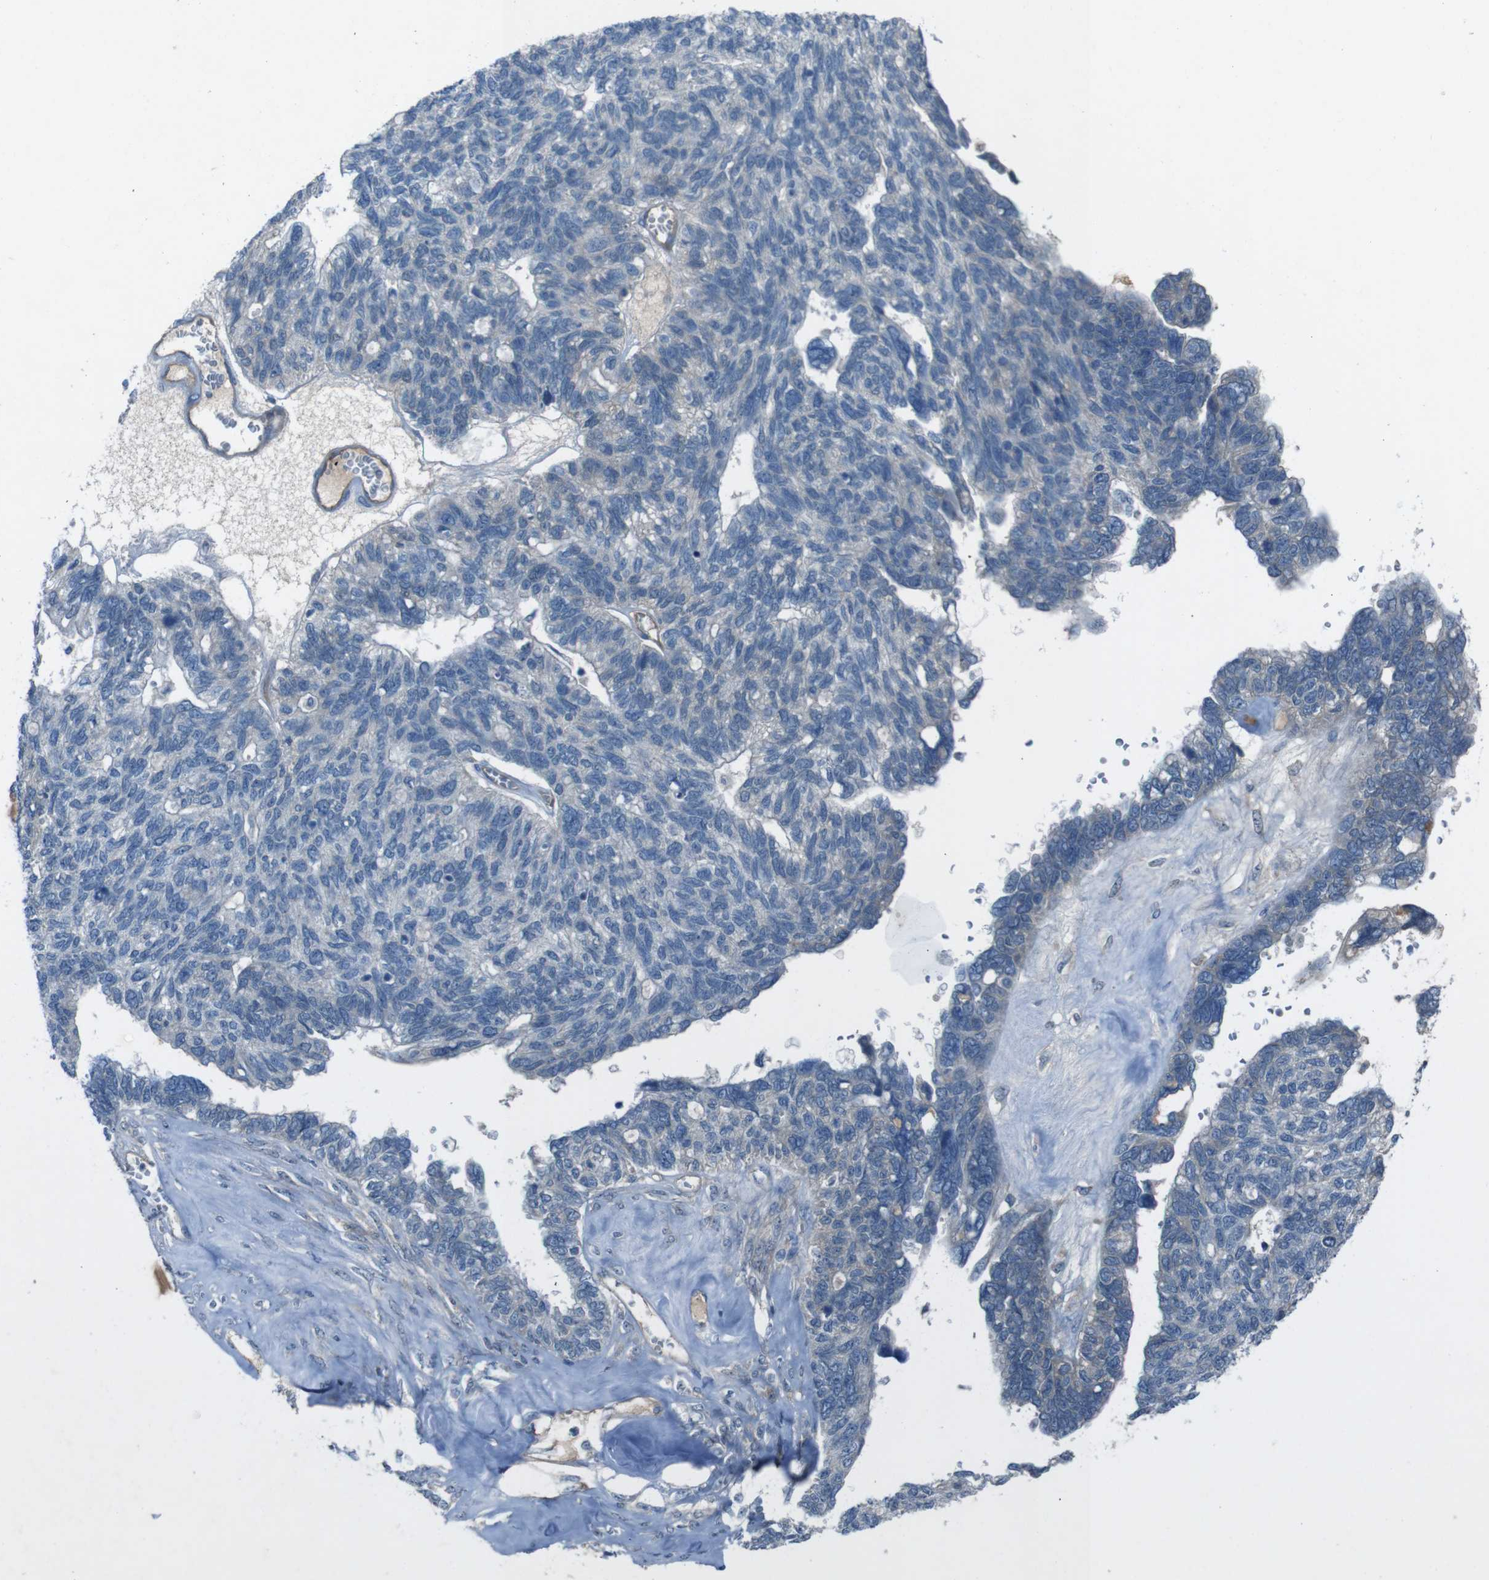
{"staining": {"intensity": "negative", "quantity": "none", "location": "none"}, "tissue": "ovarian cancer", "cell_type": "Tumor cells", "image_type": "cancer", "snomed": [{"axis": "morphology", "description": "Cystadenocarcinoma, serous, NOS"}, {"axis": "topography", "description": "Ovary"}], "caption": "Ovarian cancer (serous cystadenocarcinoma) was stained to show a protein in brown. There is no significant staining in tumor cells.", "gene": "PVR", "patient": {"sex": "female", "age": 79}}